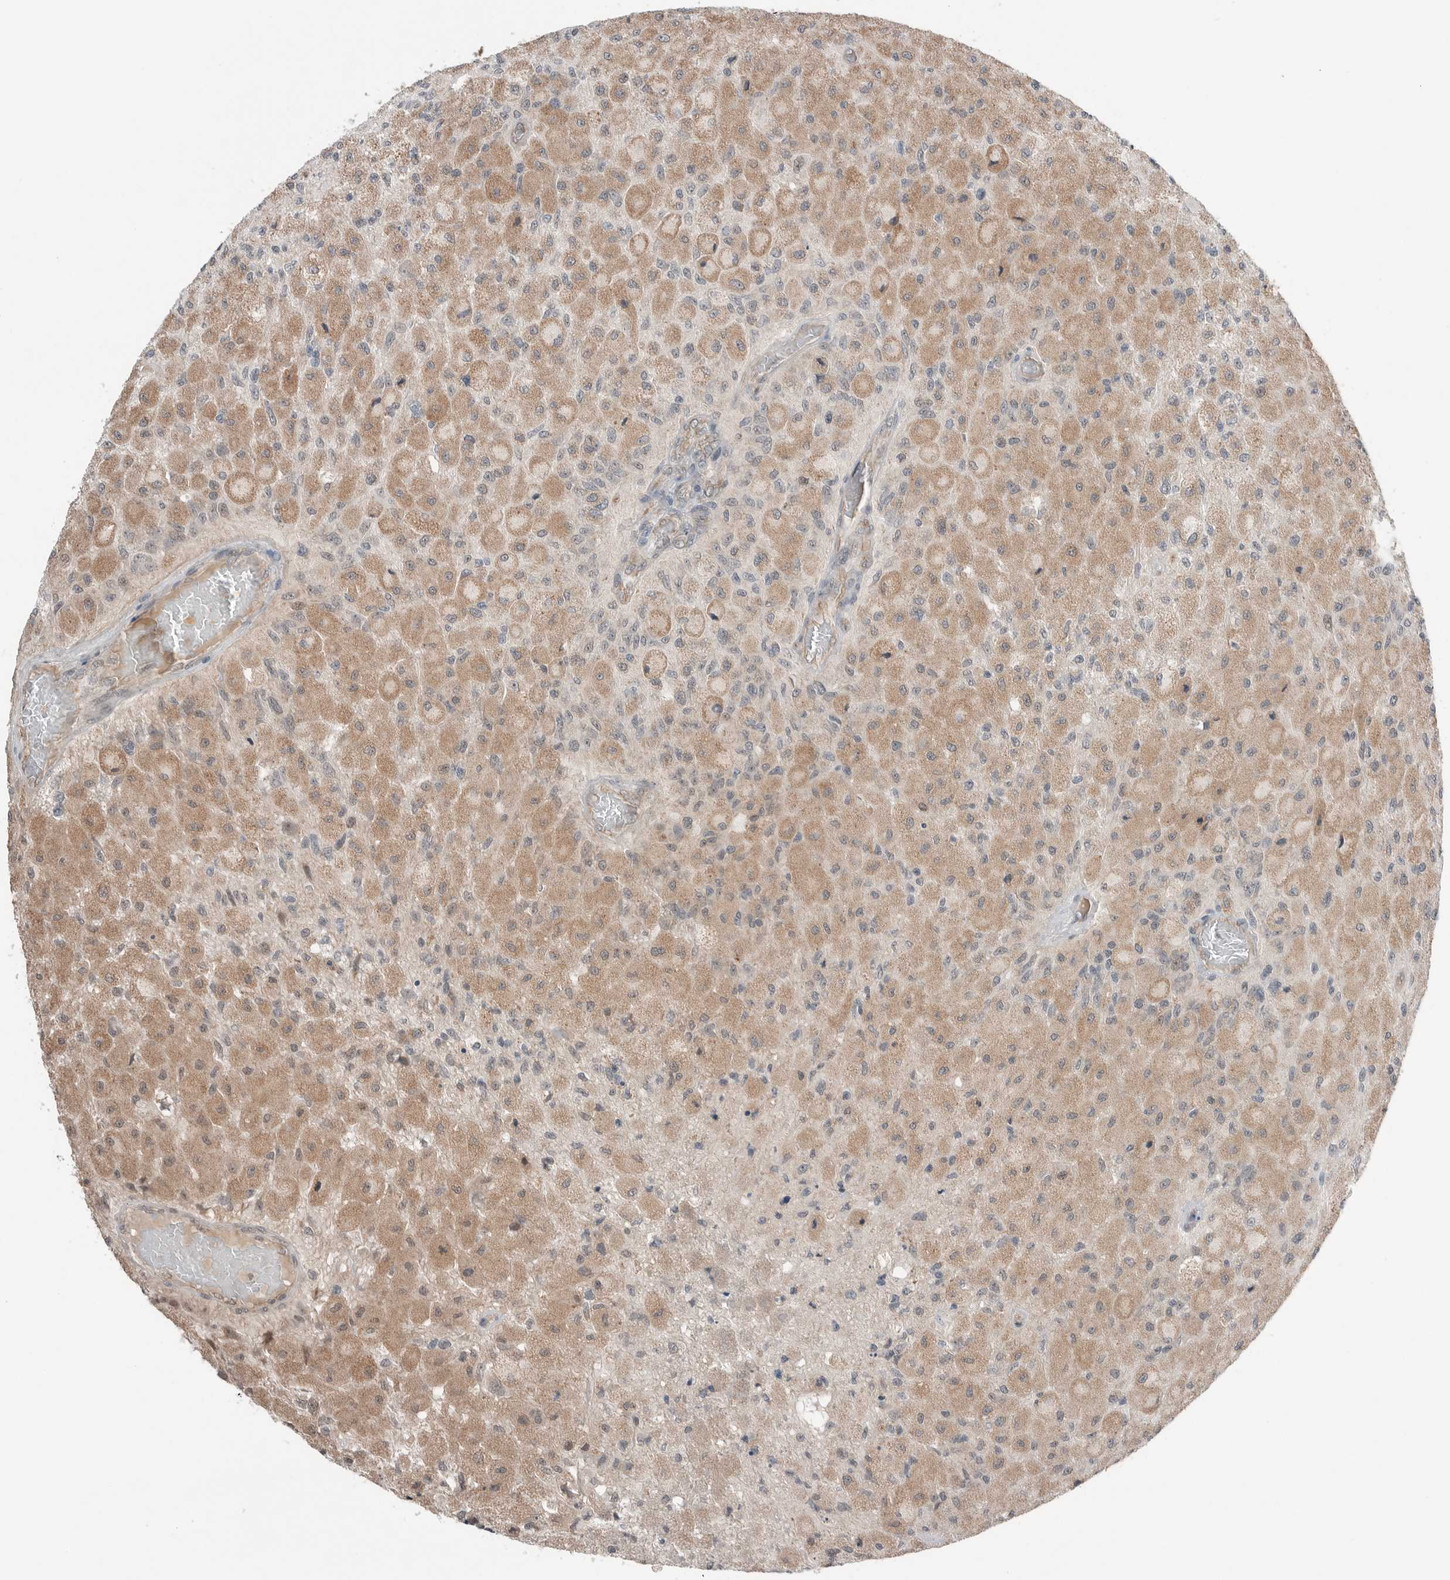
{"staining": {"intensity": "moderate", "quantity": ">75%", "location": "cytoplasmic/membranous"}, "tissue": "glioma", "cell_type": "Tumor cells", "image_type": "cancer", "snomed": [{"axis": "morphology", "description": "Normal tissue, NOS"}, {"axis": "morphology", "description": "Glioma, malignant, High grade"}, {"axis": "topography", "description": "Cerebral cortex"}], "caption": "About >75% of tumor cells in malignant glioma (high-grade) demonstrate moderate cytoplasmic/membranous protein staining as visualized by brown immunohistochemical staining.", "gene": "NTAQ1", "patient": {"sex": "male", "age": 77}}